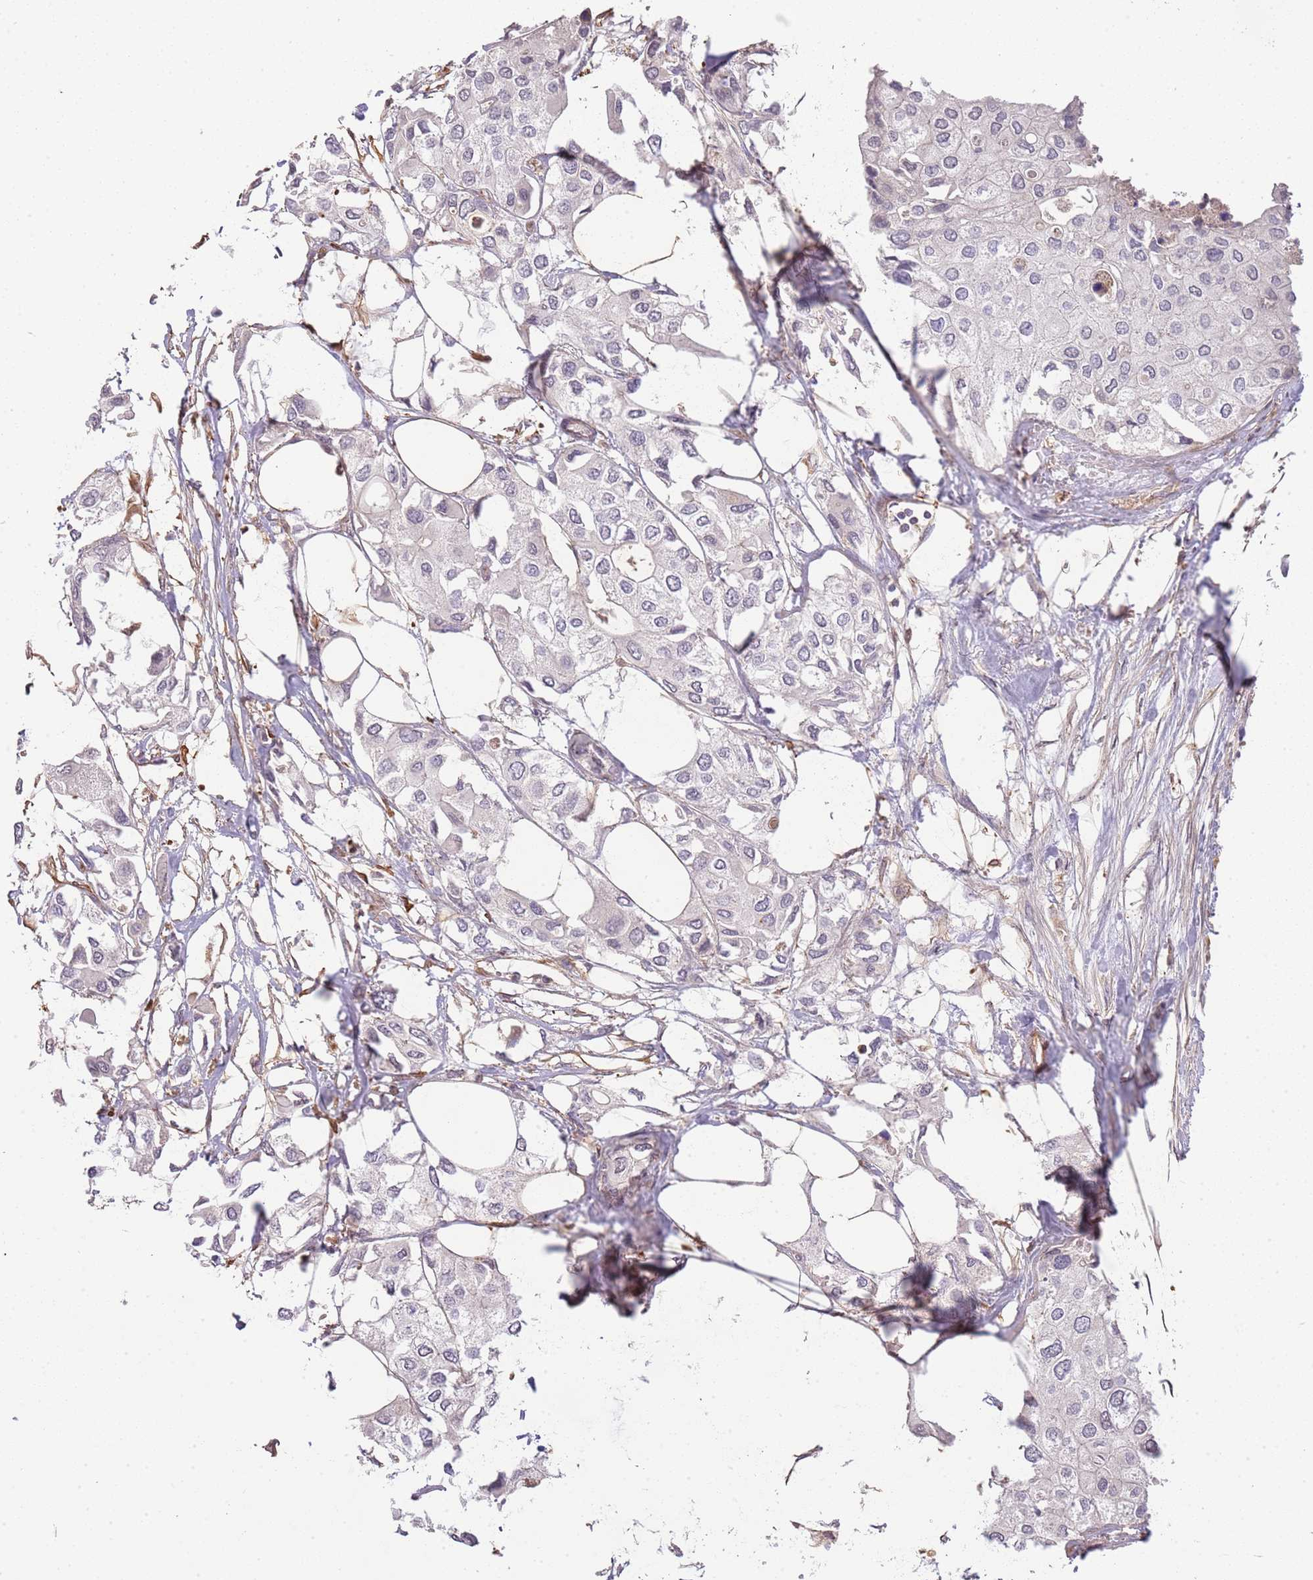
{"staining": {"intensity": "negative", "quantity": "none", "location": "none"}, "tissue": "urothelial cancer", "cell_type": "Tumor cells", "image_type": "cancer", "snomed": [{"axis": "morphology", "description": "Urothelial carcinoma, High grade"}, {"axis": "topography", "description": "Urinary bladder"}], "caption": "Human urothelial cancer stained for a protein using IHC reveals no positivity in tumor cells.", "gene": "SURF2", "patient": {"sex": "male", "age": 64}}